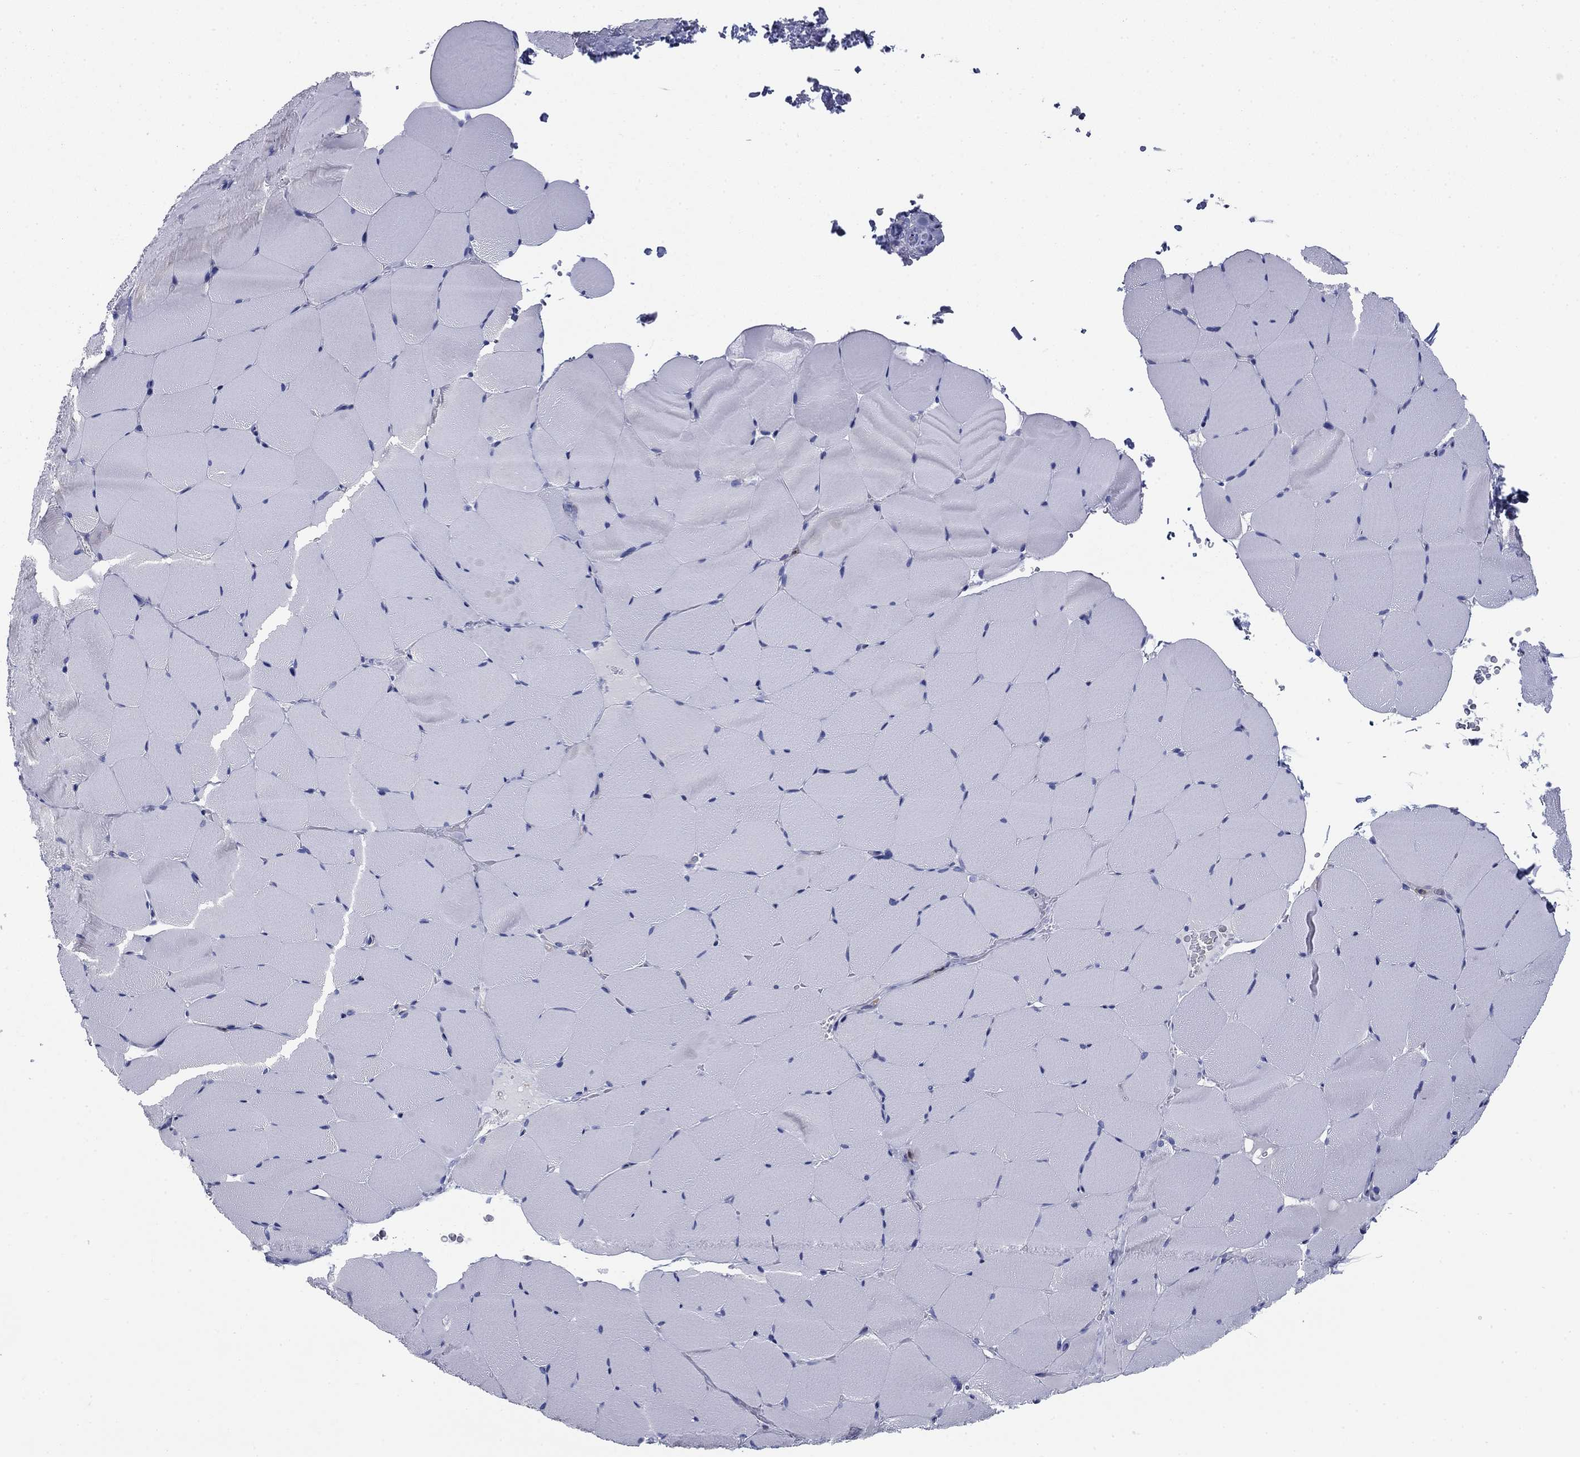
{"staining": {"intensity": "negative", "quantity": "none", "location": "none"}, "tissue": "skeletal muscle", "cell_type": "Myocytes", "image_type": "normal", "snomed": [{"axis": "morphology", "description": "Normal tissue, NOS"}, {"axis": "topography", "description": "Skeletal muscle"}], "caption": "Immunohistochemistry (IHC) image of unremarkable skeletal muscle stained for a protein (brown), which exhibits no positivity in myocytes. (DAB (3,3'-diaminobenzidine) IHC visualized using brightfield microscopy, high magnification).", "gene": "STMN1", "patient": {"sex": "female", "age": 37}}